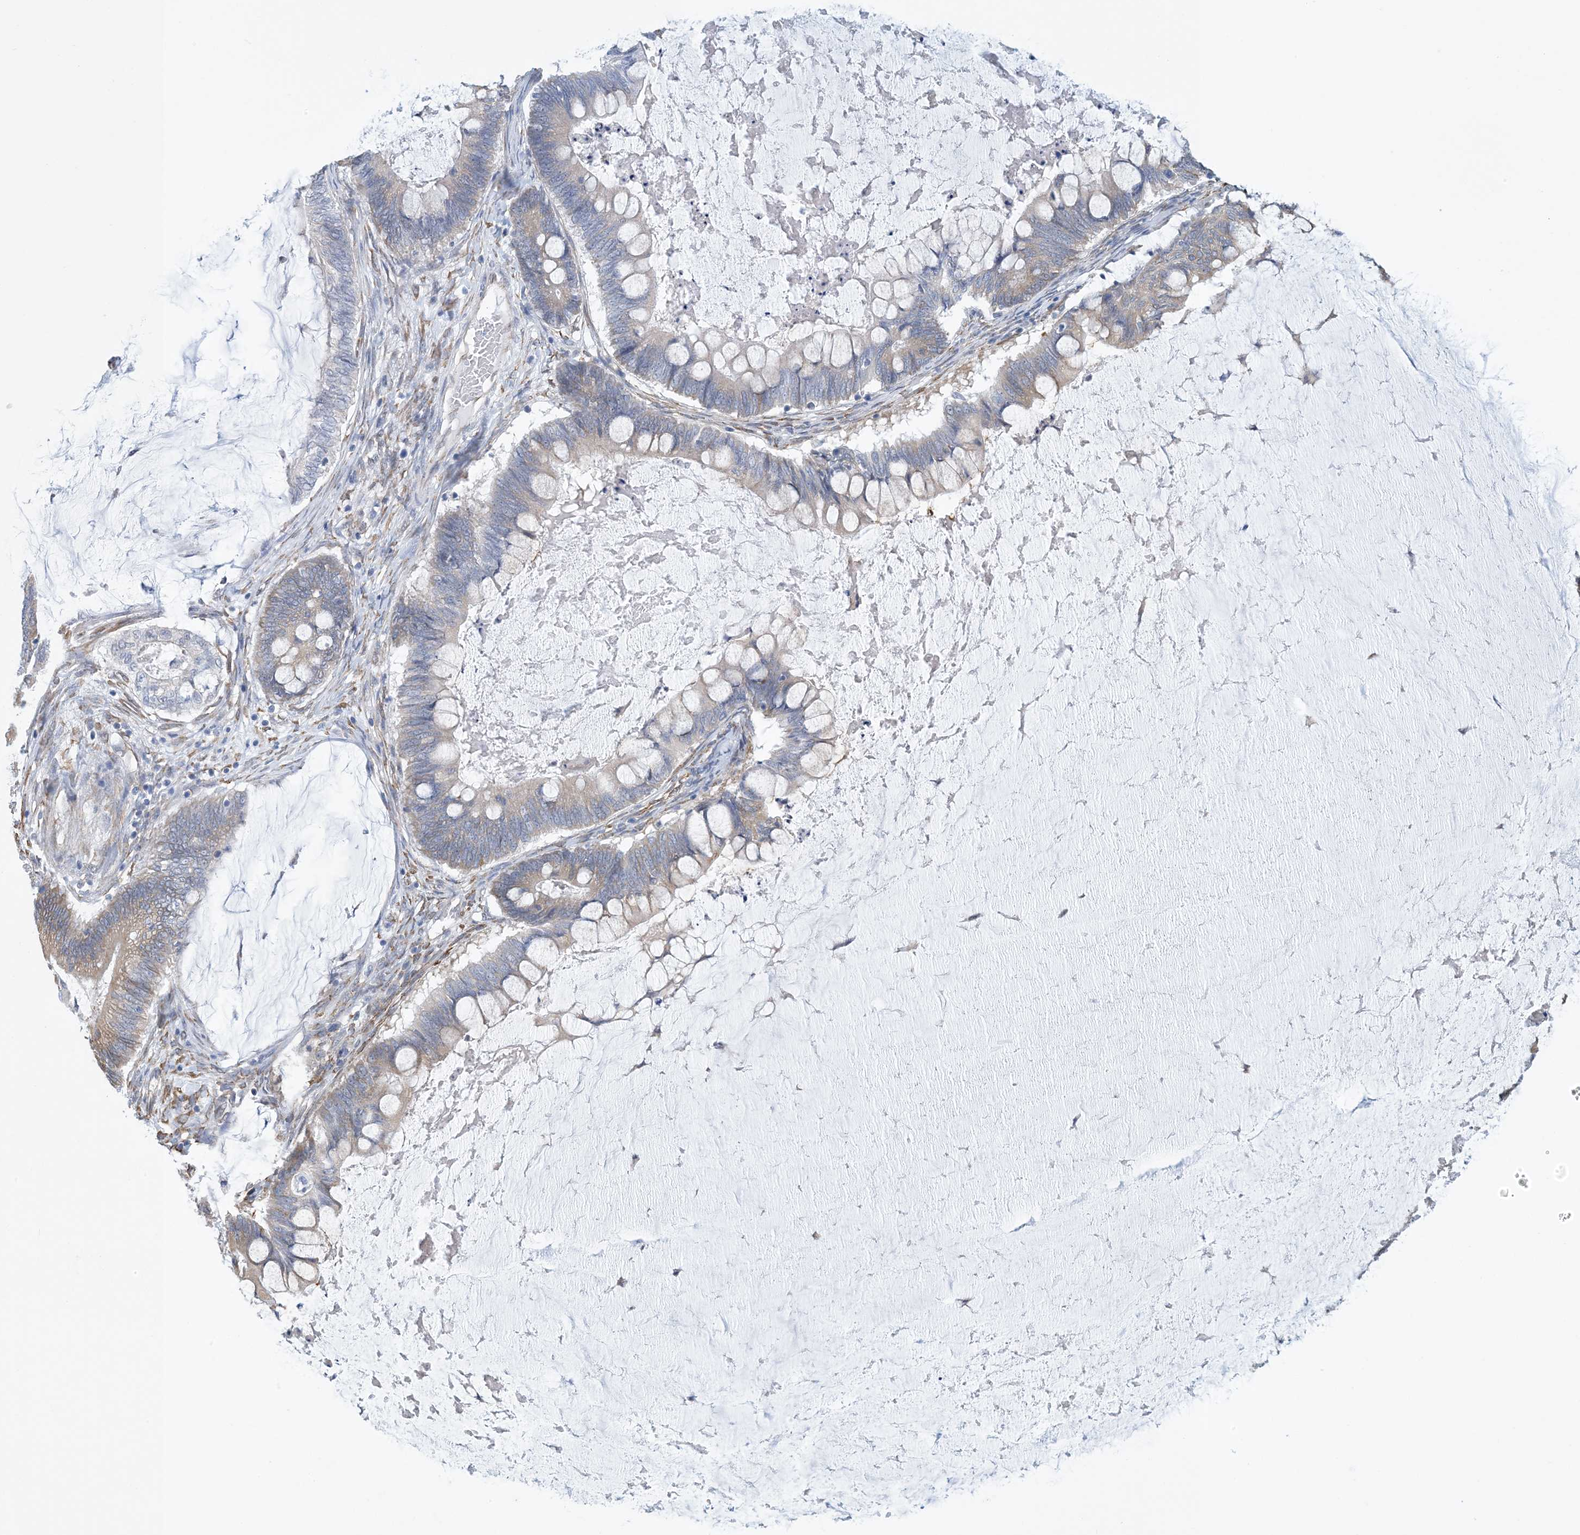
{"staining": {"intensity": "weak", "quantity": "25%-75%", "location": "cytoplasmic/membranous"}, "tissue": "ovarian cancer", "cell_type": "Tumor cells", "image_type": "cancer", "snomed": [{"axis": "morphology", "description": "Cystadenocarcinoma, mucinous, NOS"}, {"axis": "topography", "description": "Ovary"}], "caption": "Immunohistochemistry of human mucinous cystadenocarcinoma (ovarian) shows low levels of weak cytoplasmic/membranous positivity in approximately 25%-75% of tumor cells.", "gene": "CCDC14", "patient": {"sex": "female", "age": 61}}